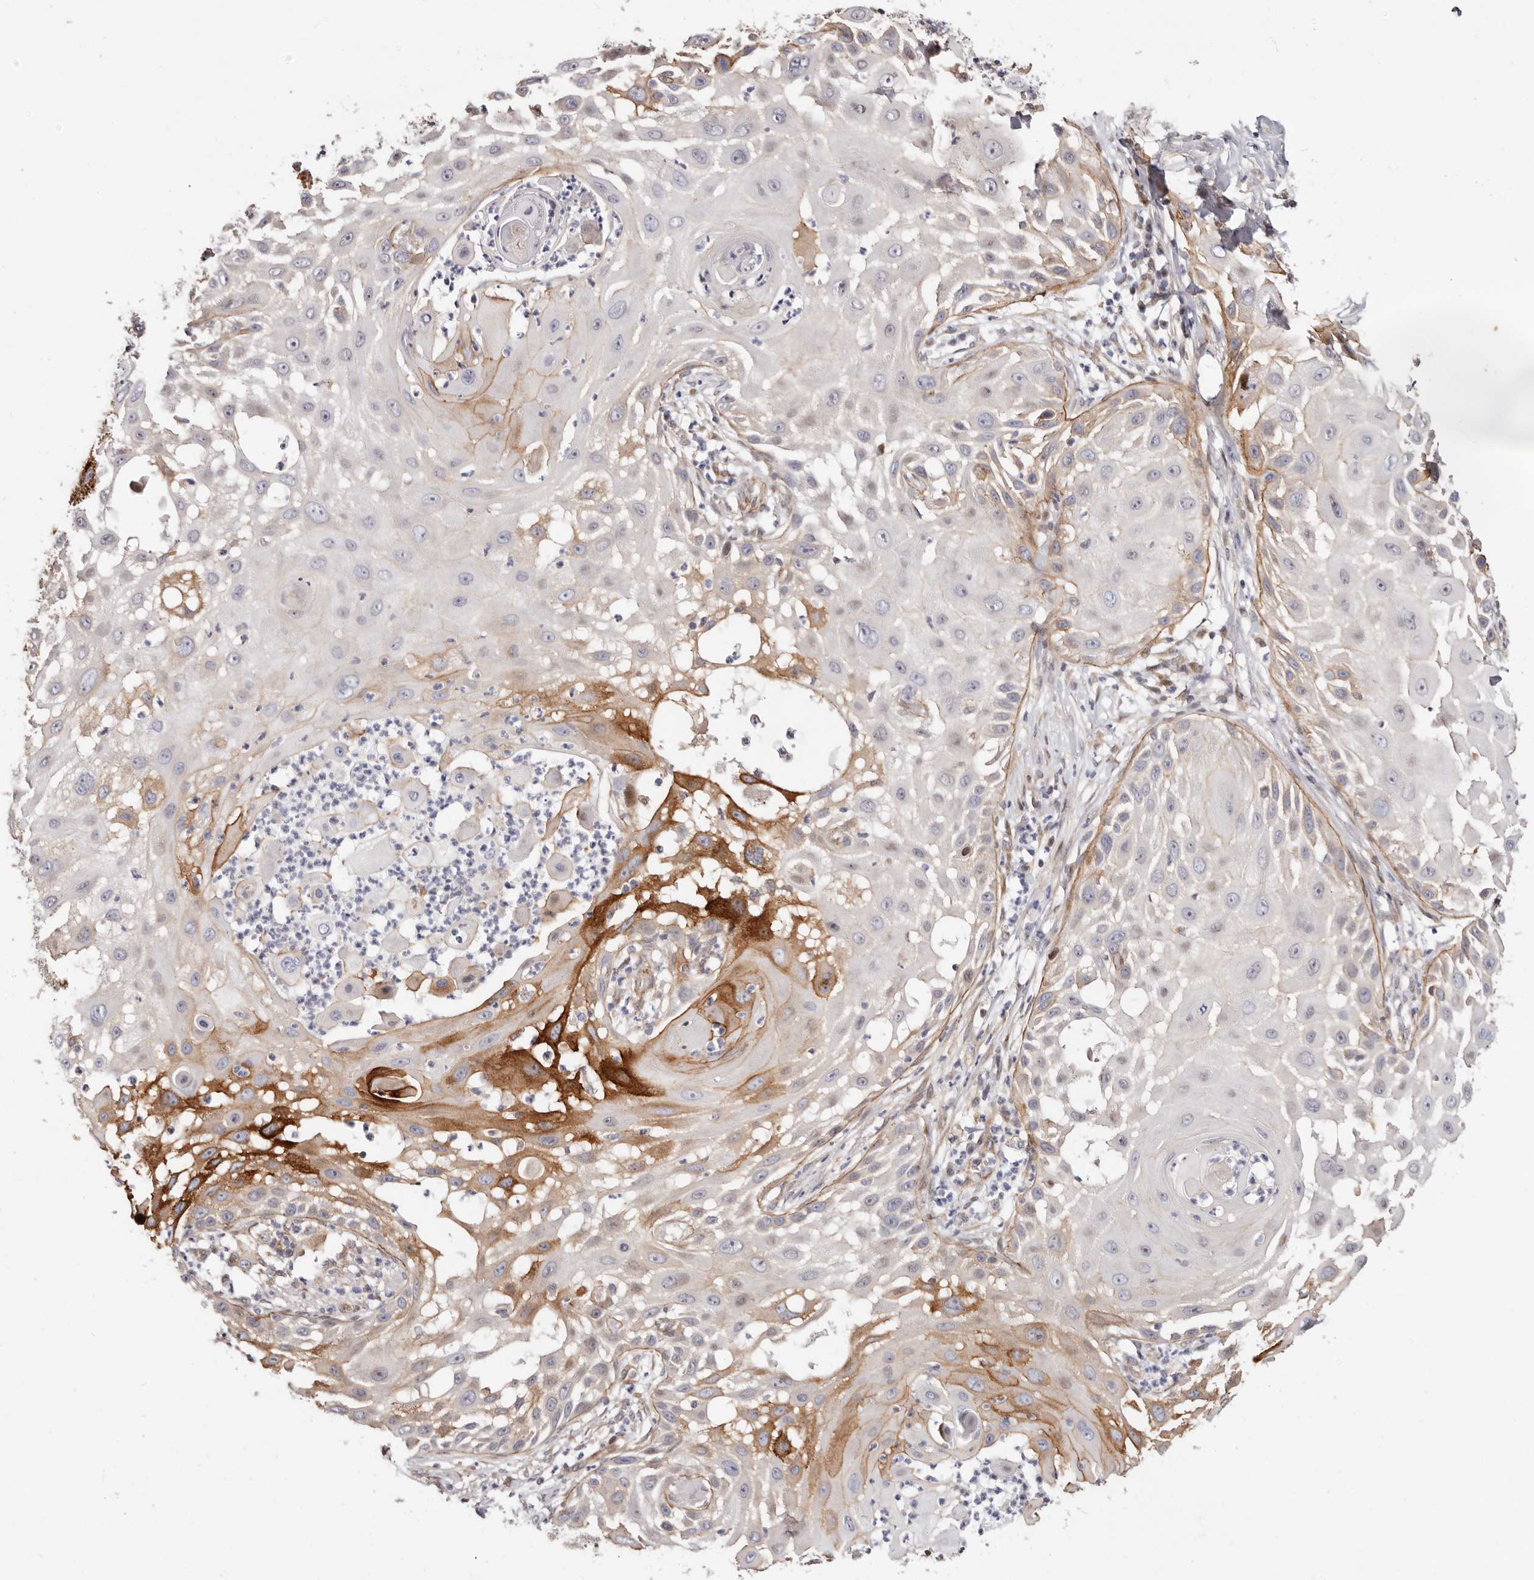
{"staining": {"intensity": "strong", "quantity": "<25%", "location": "cytoplasmic/membranous"}, "tissue": "skin cancer", "cell_type": "Tumor cells", "image_type": "cancer", "snomed": [{"axis": "morphology", "description": "Squamous cell carcinoma, NOS"}, {"axis": "topography", "description": "Skin"}], "caption": "Protein staining by immunohistochemistry (IHC) displays strong cytoplasmic/membranous staining in about <25% of tumor cells in skin squamous cell carcinoma.", "gene": "EPHX3", "patient": {"sex": "female", "age": 44}}